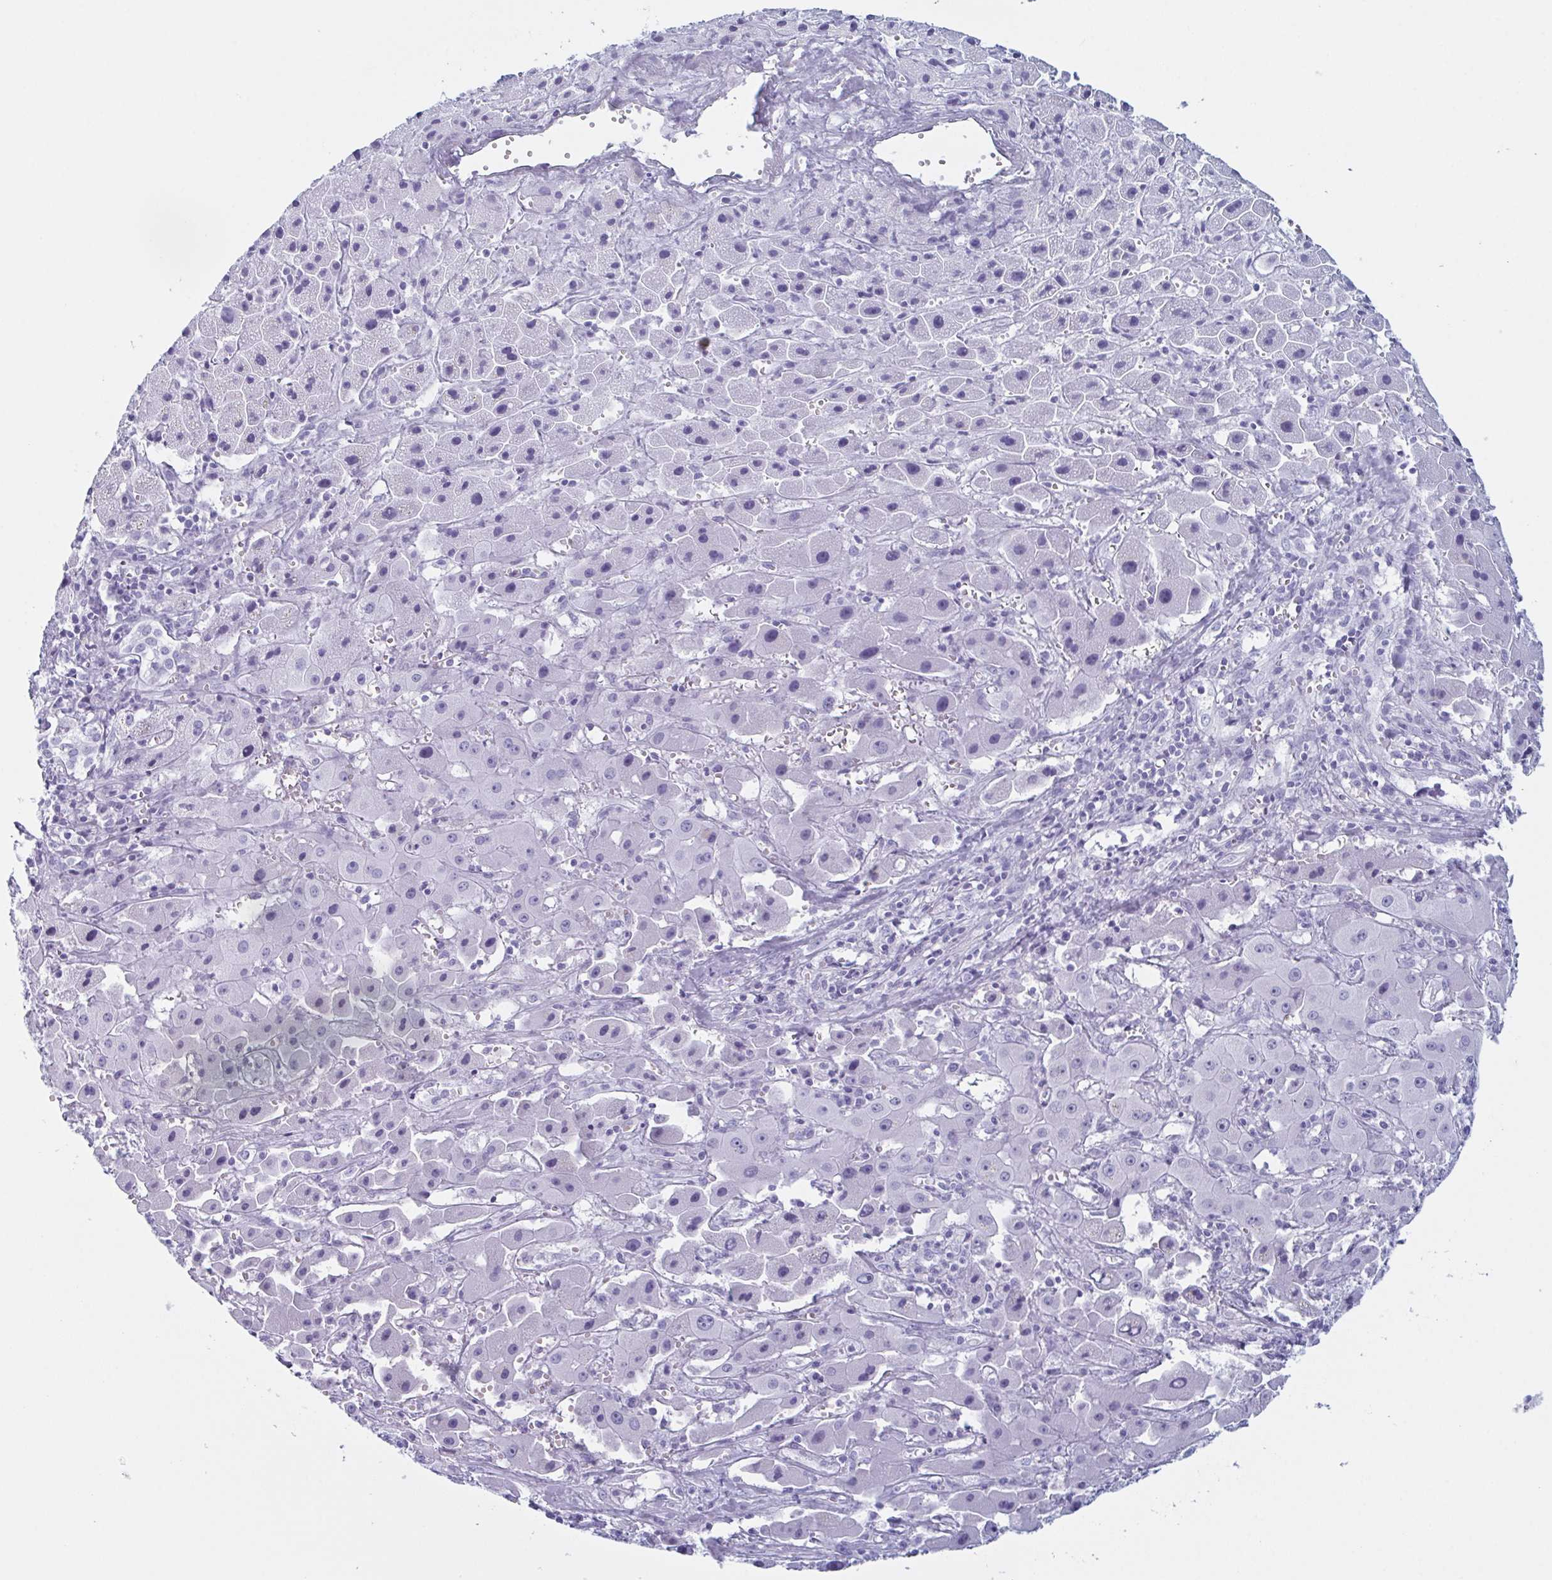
{"staining": {"intensity": "negative", "quantity": "none", "location": "none"}, "tissue": "liver cancer", "cell_type": "Tumor cells", "image_type": "cancer", "snomed": [{"axis": "morphology", "description": "Cholangiocarcinoma"}, {"axis": "topography", "description": "Liver"}], "caption": "Tumor cells are negative for brown protein staining in cholangiocarcinoma (liver).", "gene": "ENKUR", "patient": {"sex": "female", "age": 61}}